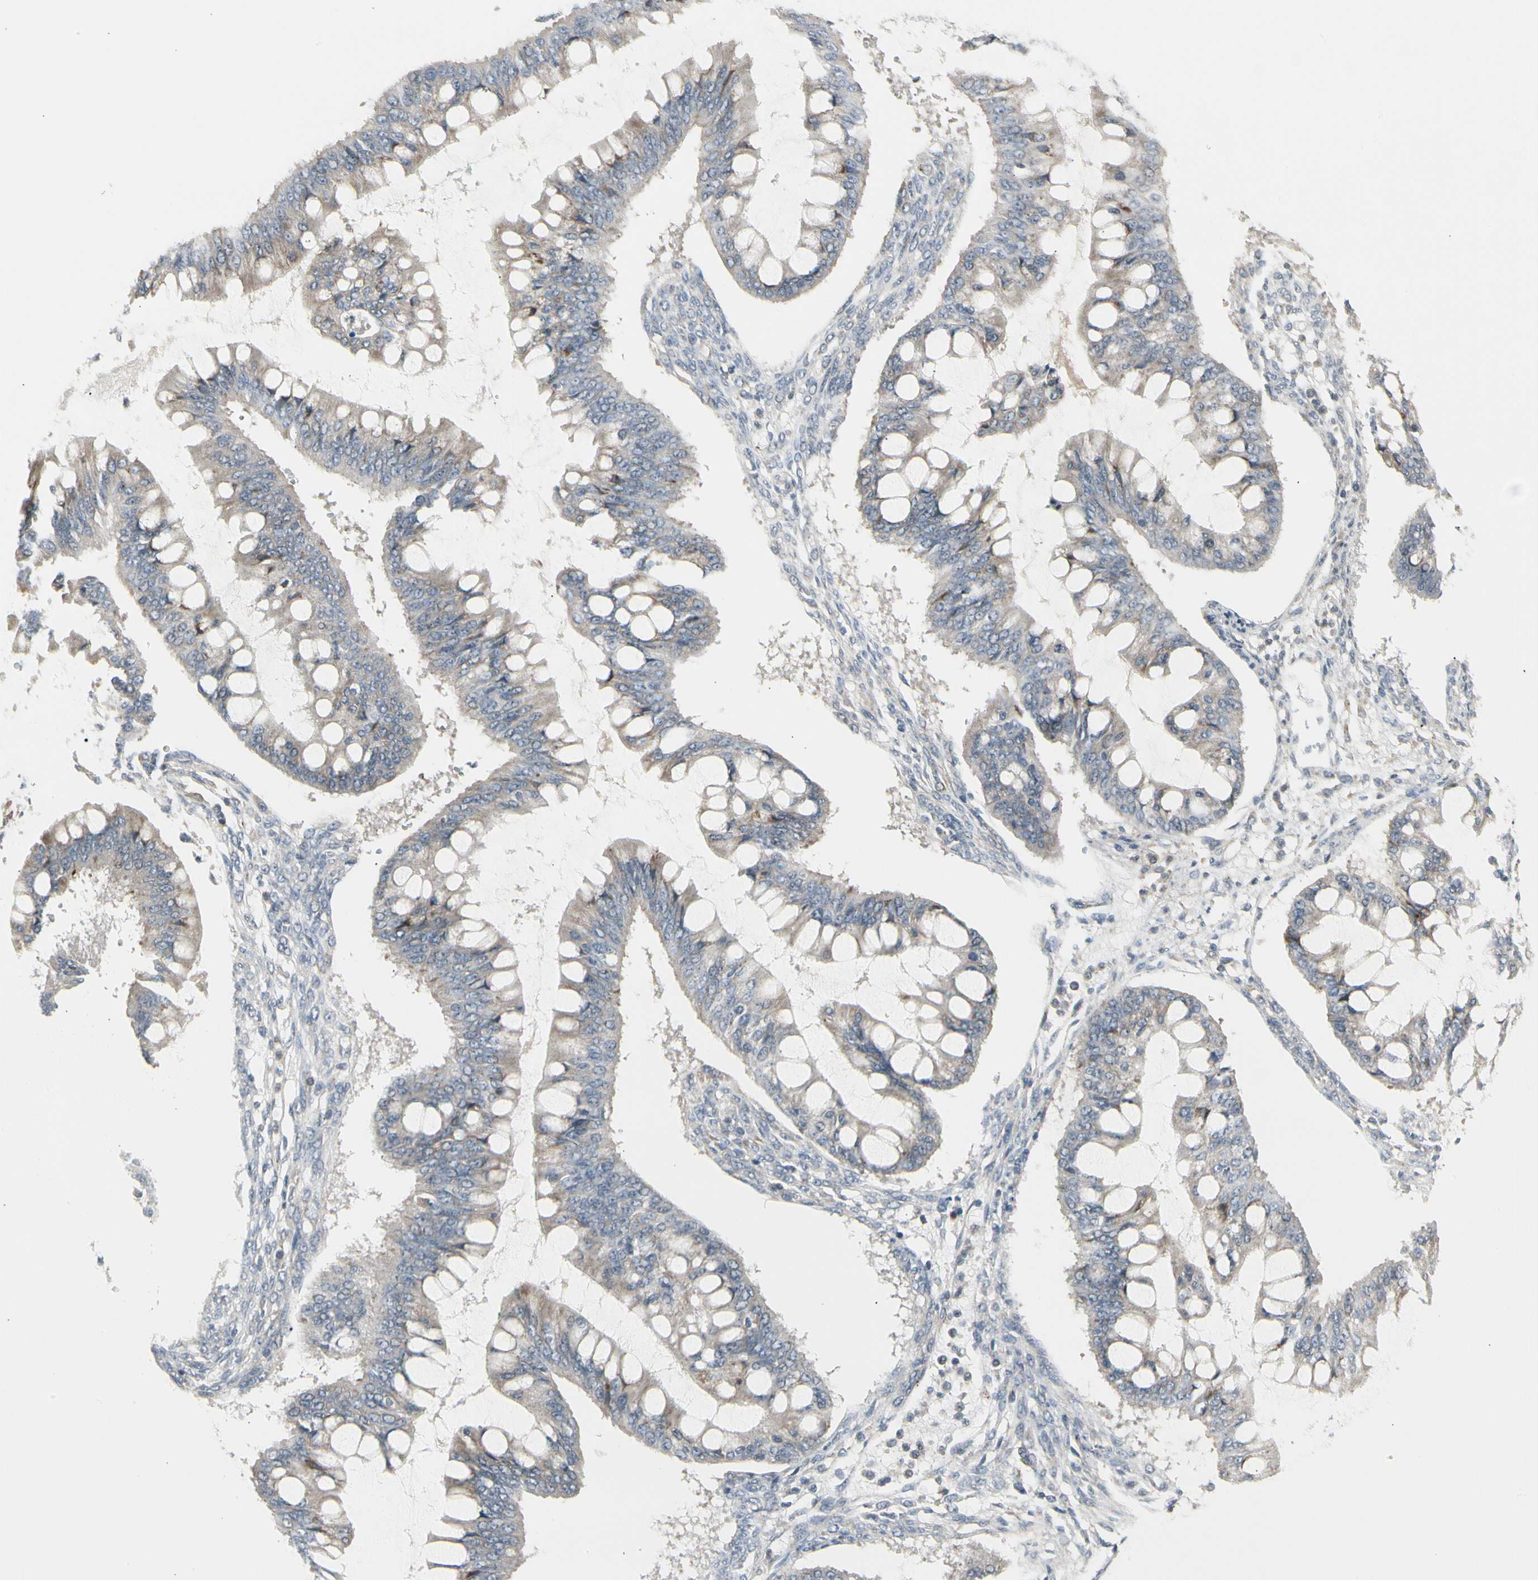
{"staining": {"intensity": "weak", "quantity": "<25%", "location": "cytoplasmic/membranous"}, "tissue": "ovarian cancer", "cell_type": "Tumor cells", "image_type": "cancer", "snomed": [{"axis": "morphology", "description": "Cystadenocarcinoma, mucinous, NOS"}, {"axis": "topography", "description": "Ovary"}], "caption": "IHC photomicrograph of neoplastic tissue: human mucinous cystadenocarcinoma (ovarian) stained with DAB demonstrates no significant protein staining in tumor cells.", "gene": "GRN", "patient": {"sex": "female", "age": 73}}